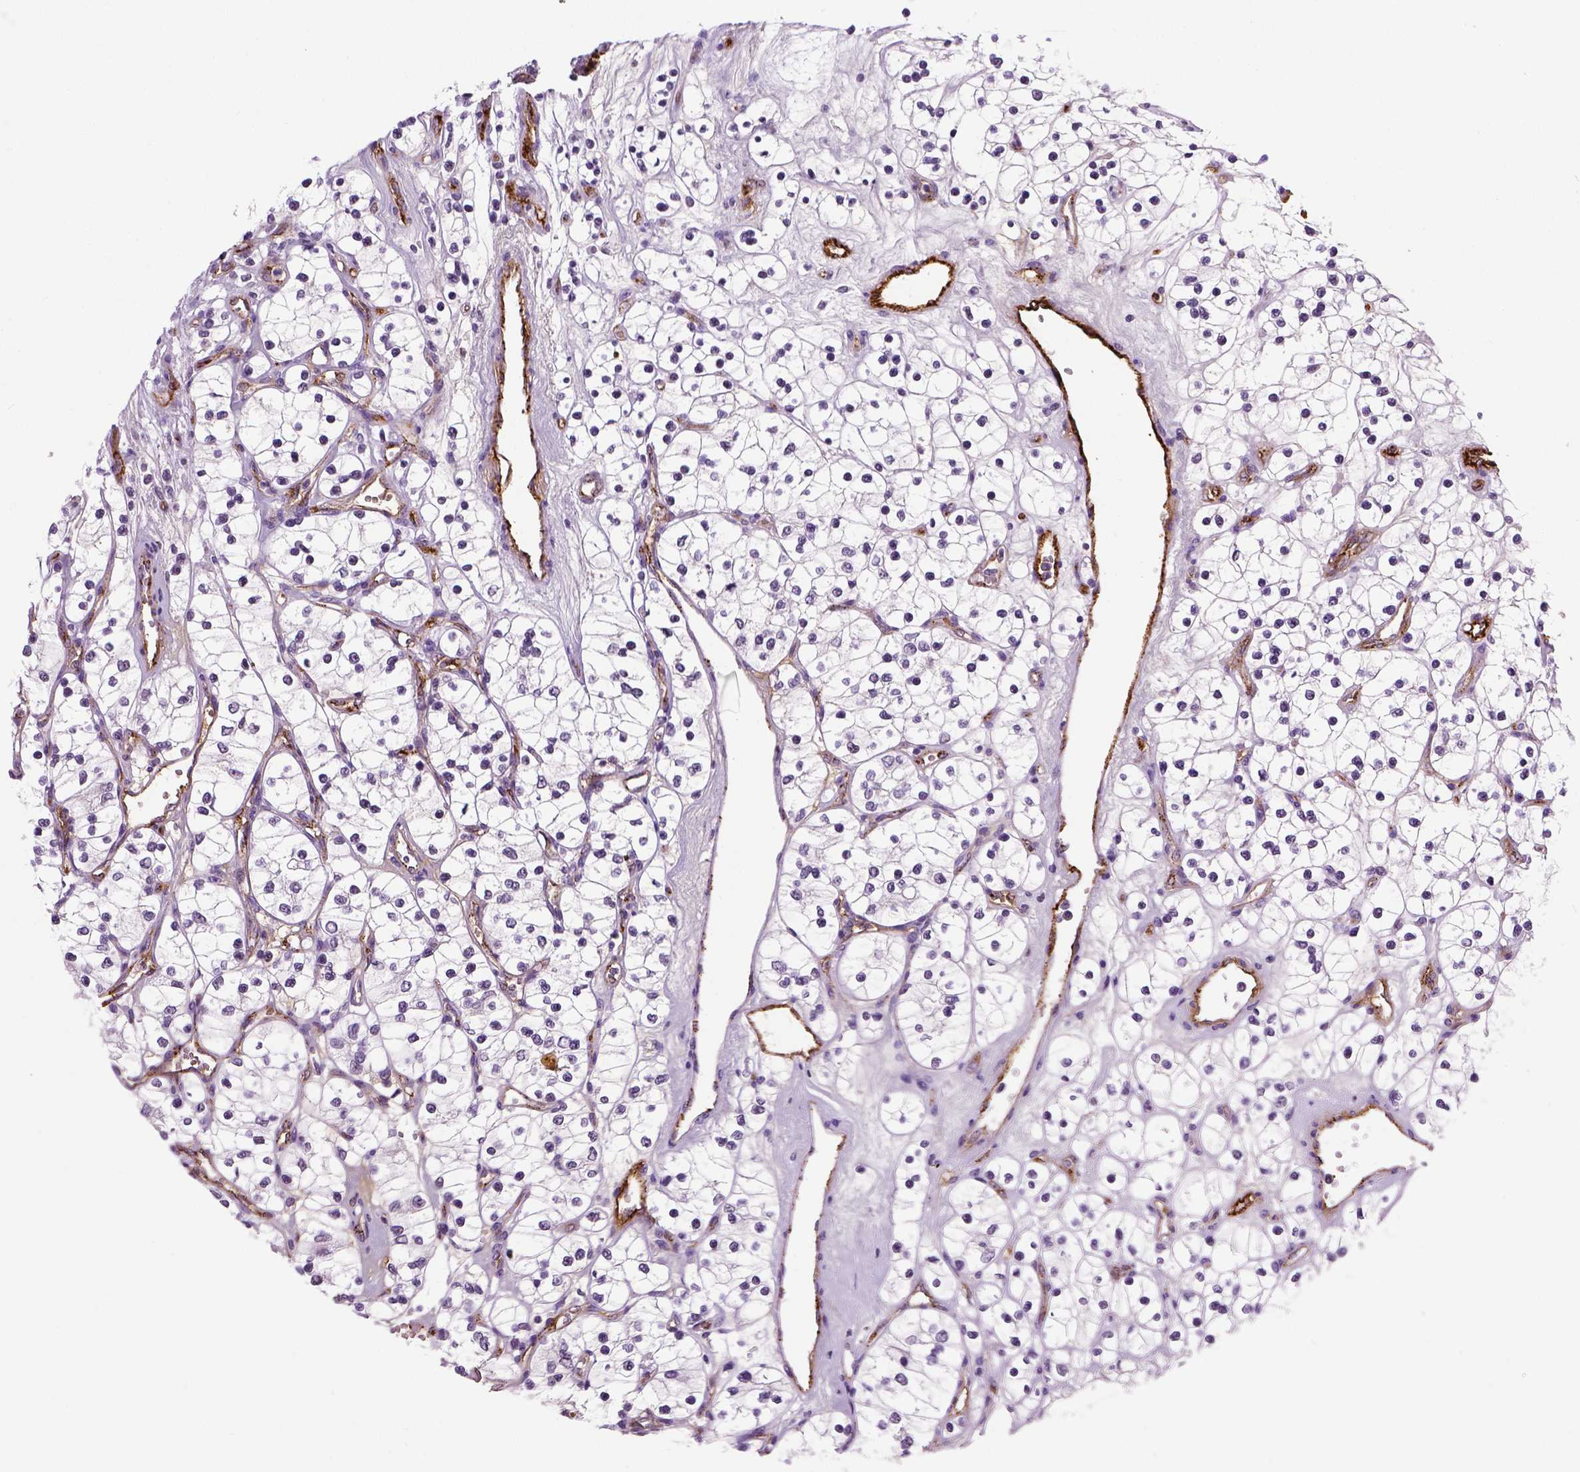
{"staining": {"intensity": "negative", "quantity": "none", "location": "none"}, "tissue": "renal cancer", "cell_type": "Tumor cells", "image_type": "cancer", "snomed": [{"axis": "morphology", "description": "Adenocarcinoma, NOS"}, {"axis": "topography", "description": "Kidney"}], "caption": "Image shows no protein expression in tumor cells of renal adenocarcinoma tissue.", "gene": "VWF", "patient": {"sex": "female", "age": 69}}